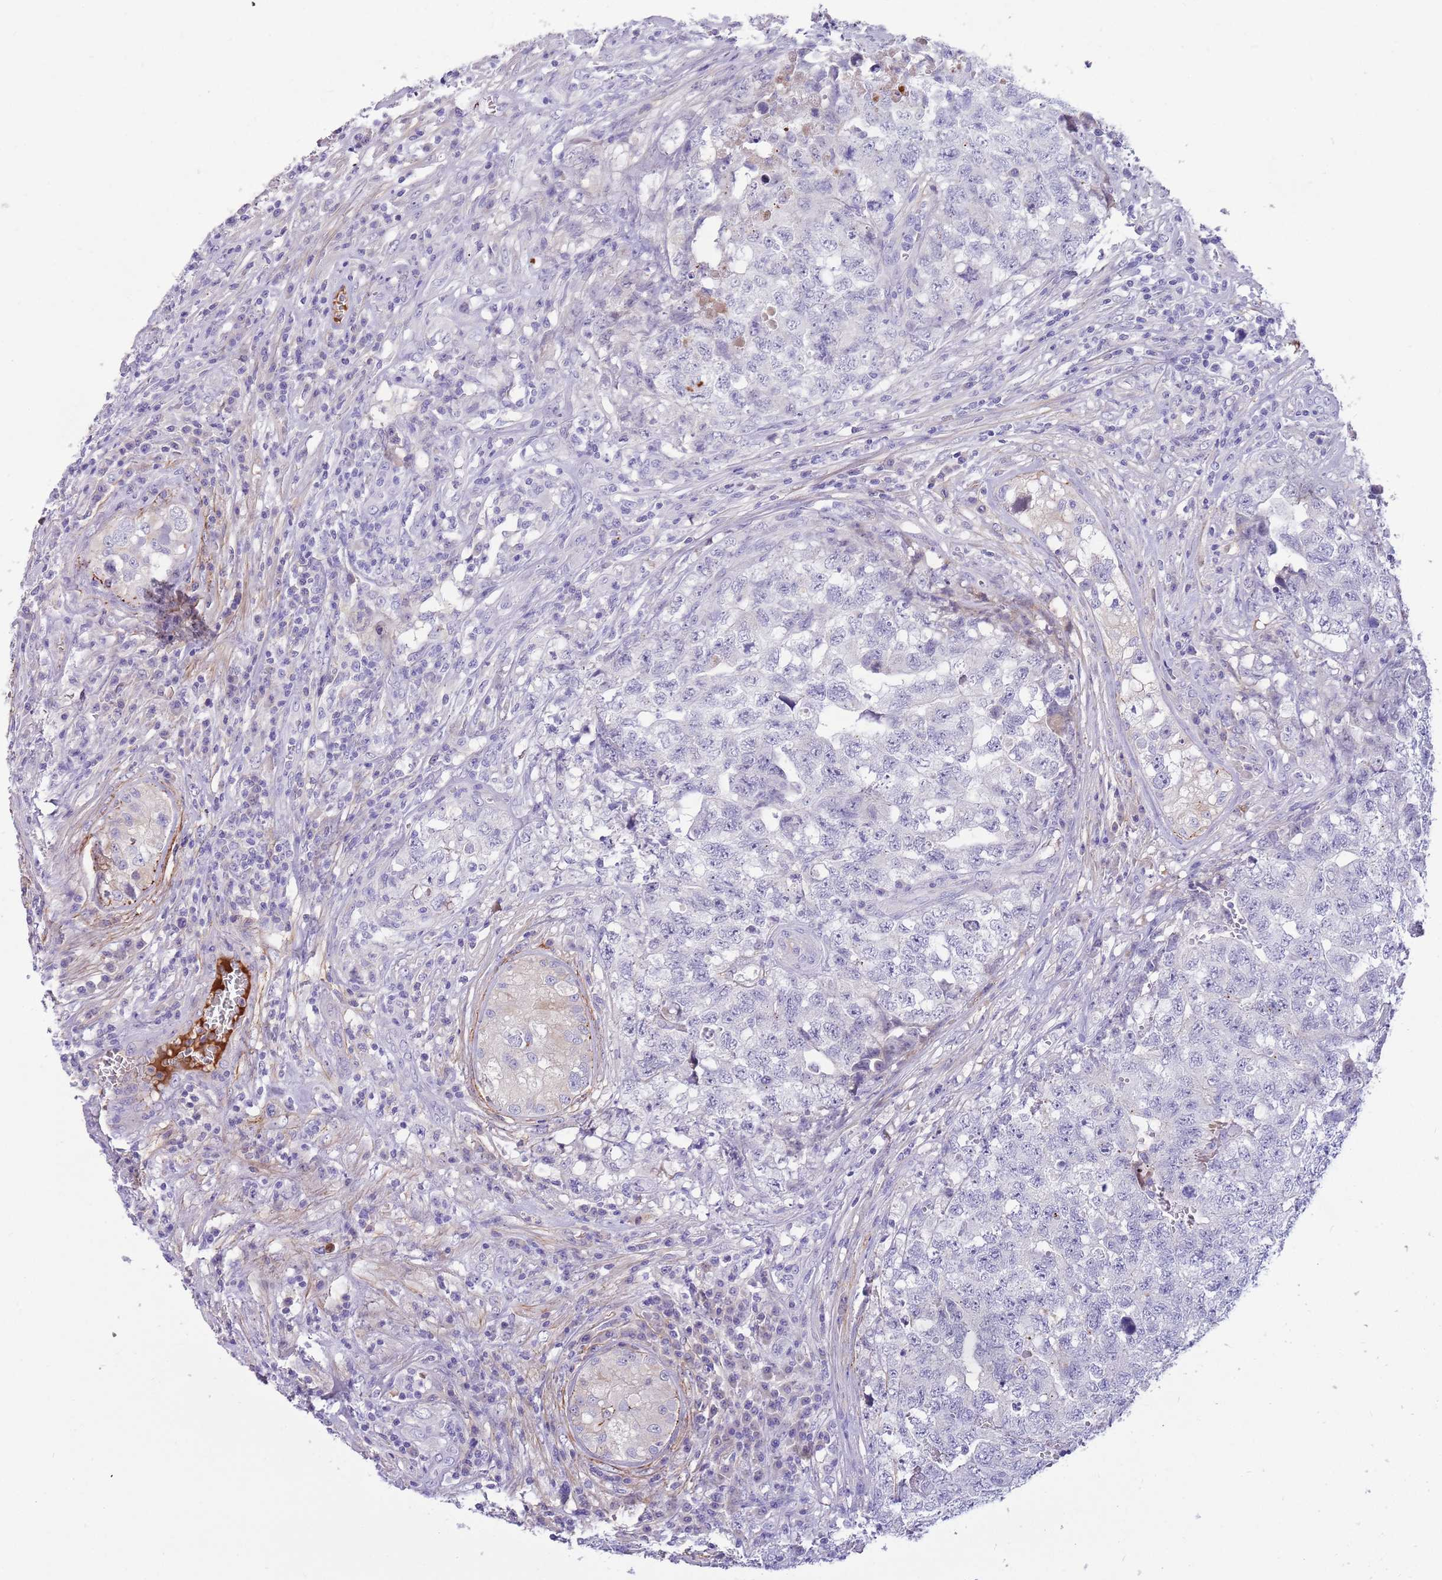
{"staining": {"intensity": "negative", "quantity": "none", "location": "none"}, "tissue": "testis cancer", "cell_type": "Tumor cells", "image_type": "cancer", "snomed": [{"axis": "morphology", "description": "Carcinoma, Embryonal, NOS"}, {"axis": "topography", "description": "Testis"}], "caption": "There is no significant staining in tumor cells of testis embryonal carcinoma.", "gene": "LEPROTL1", "patient": {"sex": "male", "age": 31}}